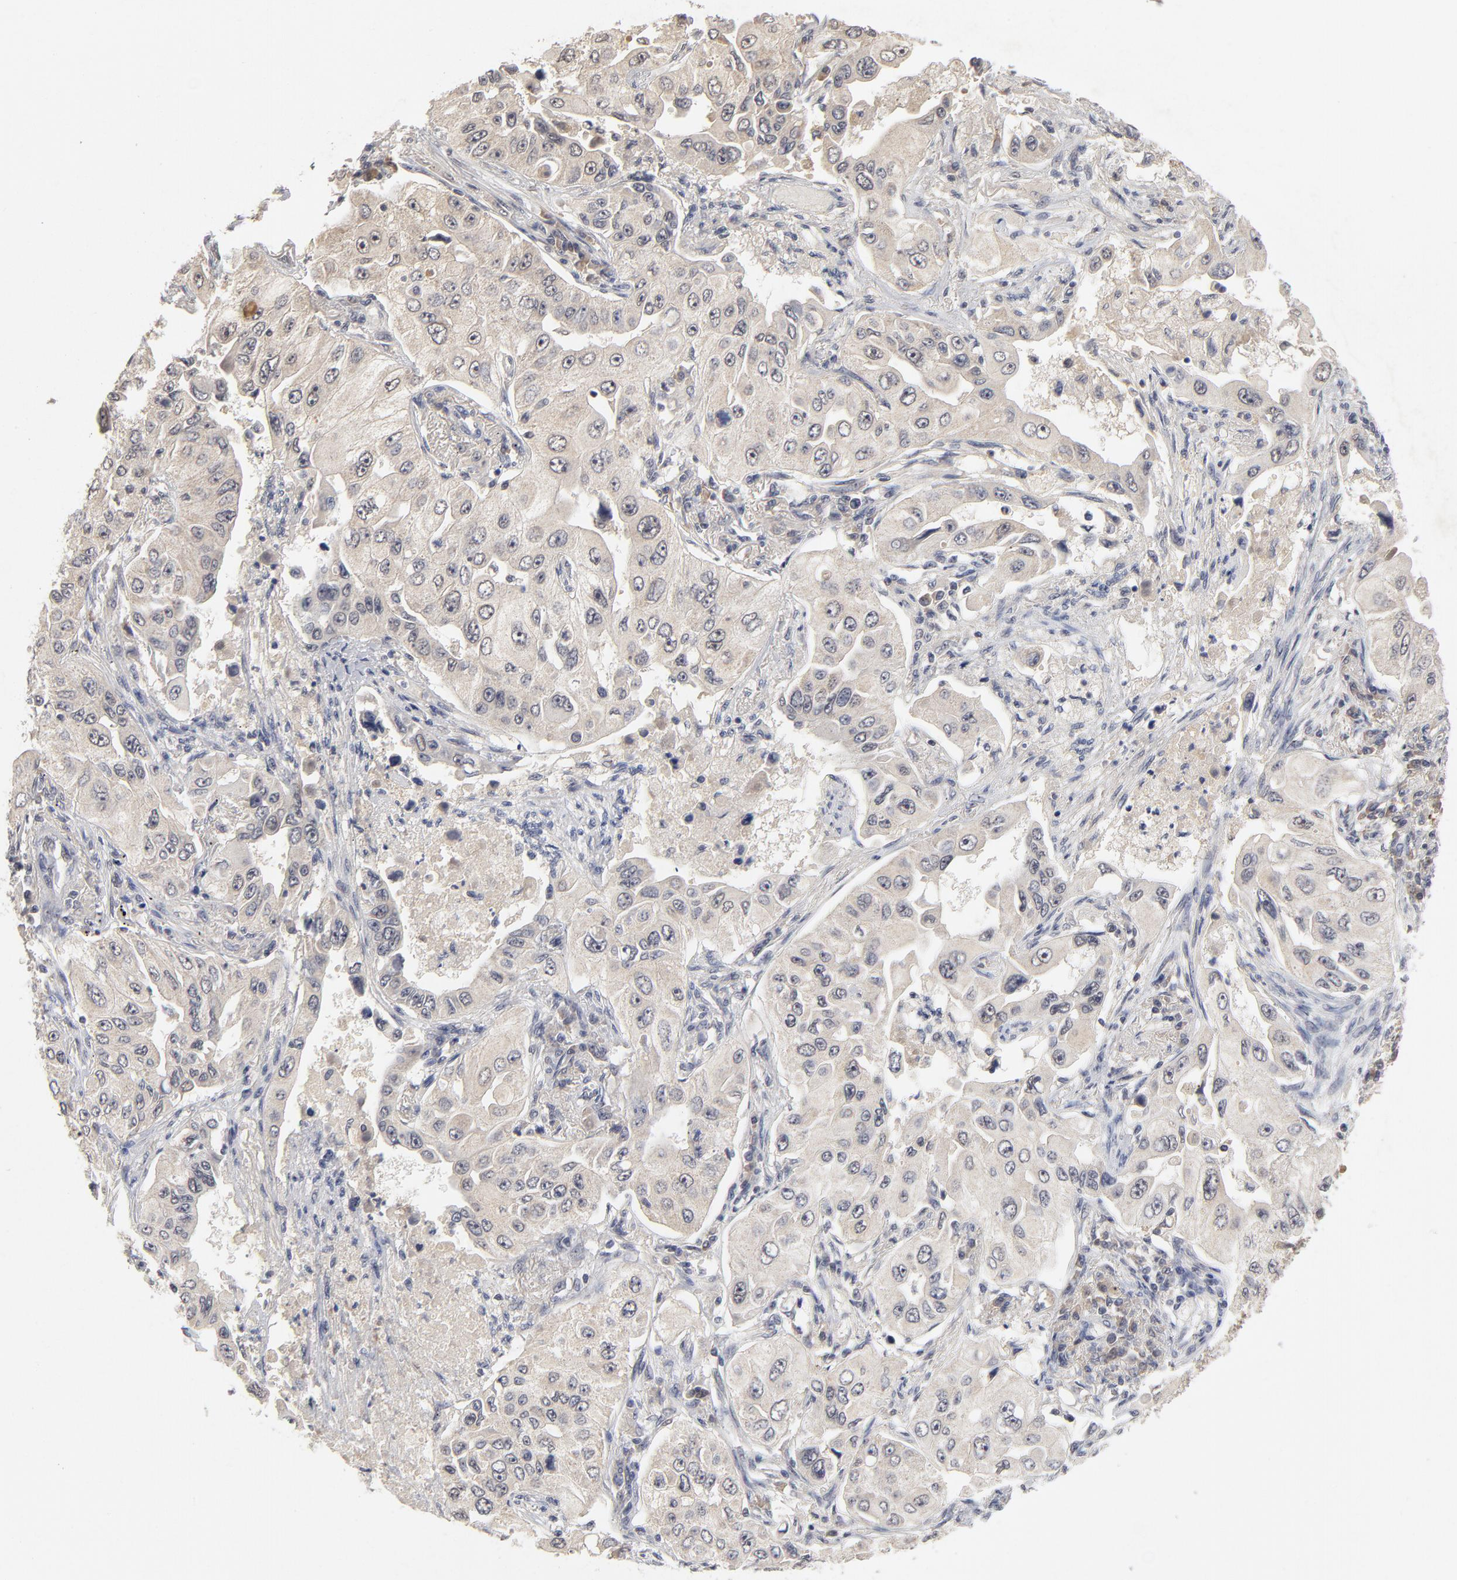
{"staining": {"intensity": "moderate", "quantity": ">75%", "location": "cytoplasmic/membranous"}, "tissue": "lung cancer", "cell_type": "Tumor cells", "image_type": "cancer", "snomed": [{"axis": "morphology", "description": "Adenocarcinoma, NOS"}, {"axis": "topography", "description": "Lung"}], "caption": "Adenocarcinoma (lung) tissue displays moderate cytoplasmic/membranous positivity in about >75% of tumor cells", "gene": "WSB1", "patient": {"sex": "male", "age": 84}}